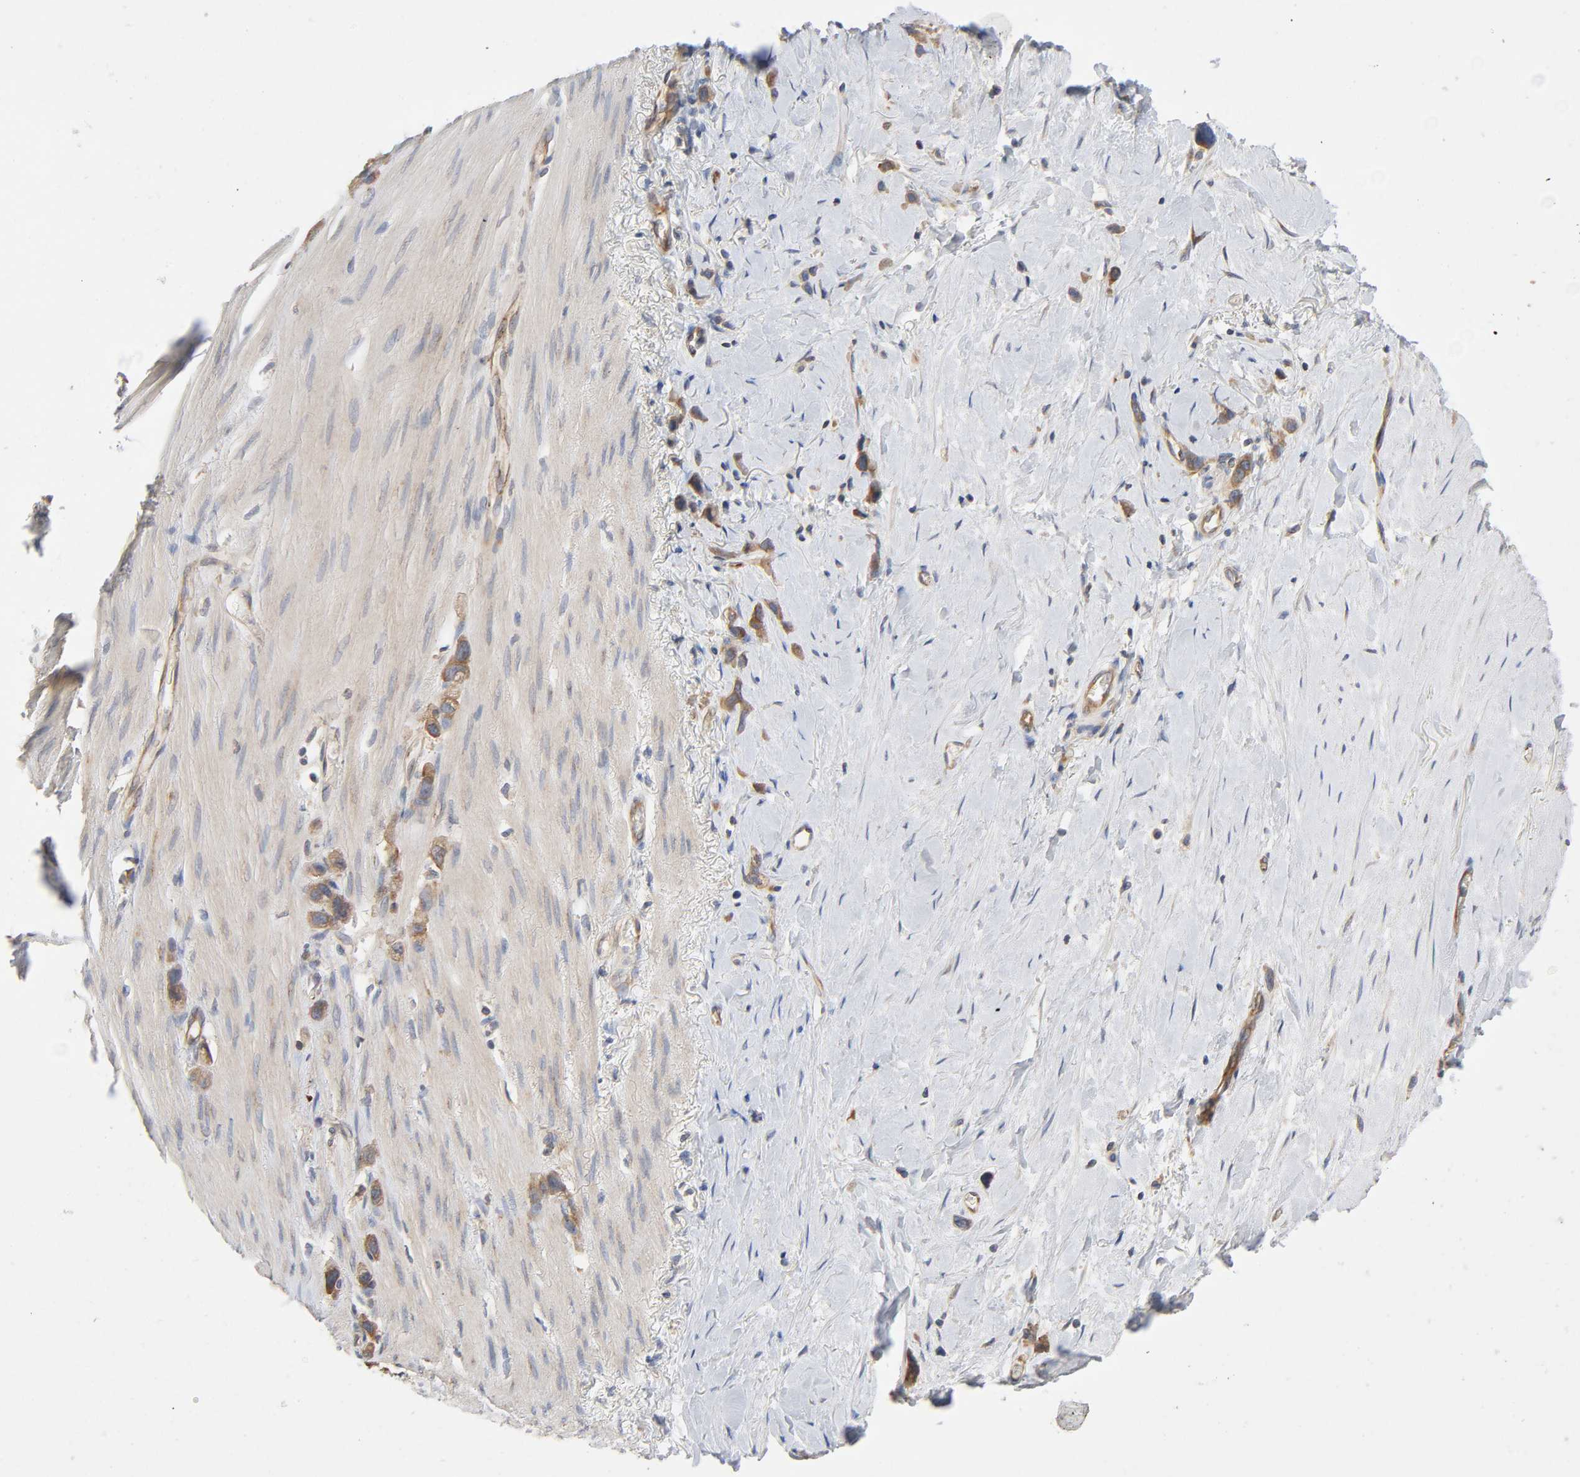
{"staining": {"intensity": "moderate", "quantity": ">75%", "location": "cytoplasmic/membranous"}, "tissue": "stomach cancer", "cell_type": "Tumor cells", "image_type": "cancer", "snomed": [{"axis": "morphology", "description": "Normal tissue, NOS"}, {"axis": "morphology", "description": "Adenocarcinoma, NOS"}, {"axis": "morphology", "description": "Adenocarcinoma, High grade"}, {"axis": "topography", "description": "Stomach, upper"}, {"axis": "topography", "description": "Stomach"}], "caption": "Moderate cytoplasmic/membranous expression is identified in approximately >75% of tumor cells in stomach cancer (high-grade adenocarcinoma). (DAB IHC, brown staining for protein, blue staining for nuclei).", "gene": "SCHIP1", "patient": {"sex": "female", "age": 65}}